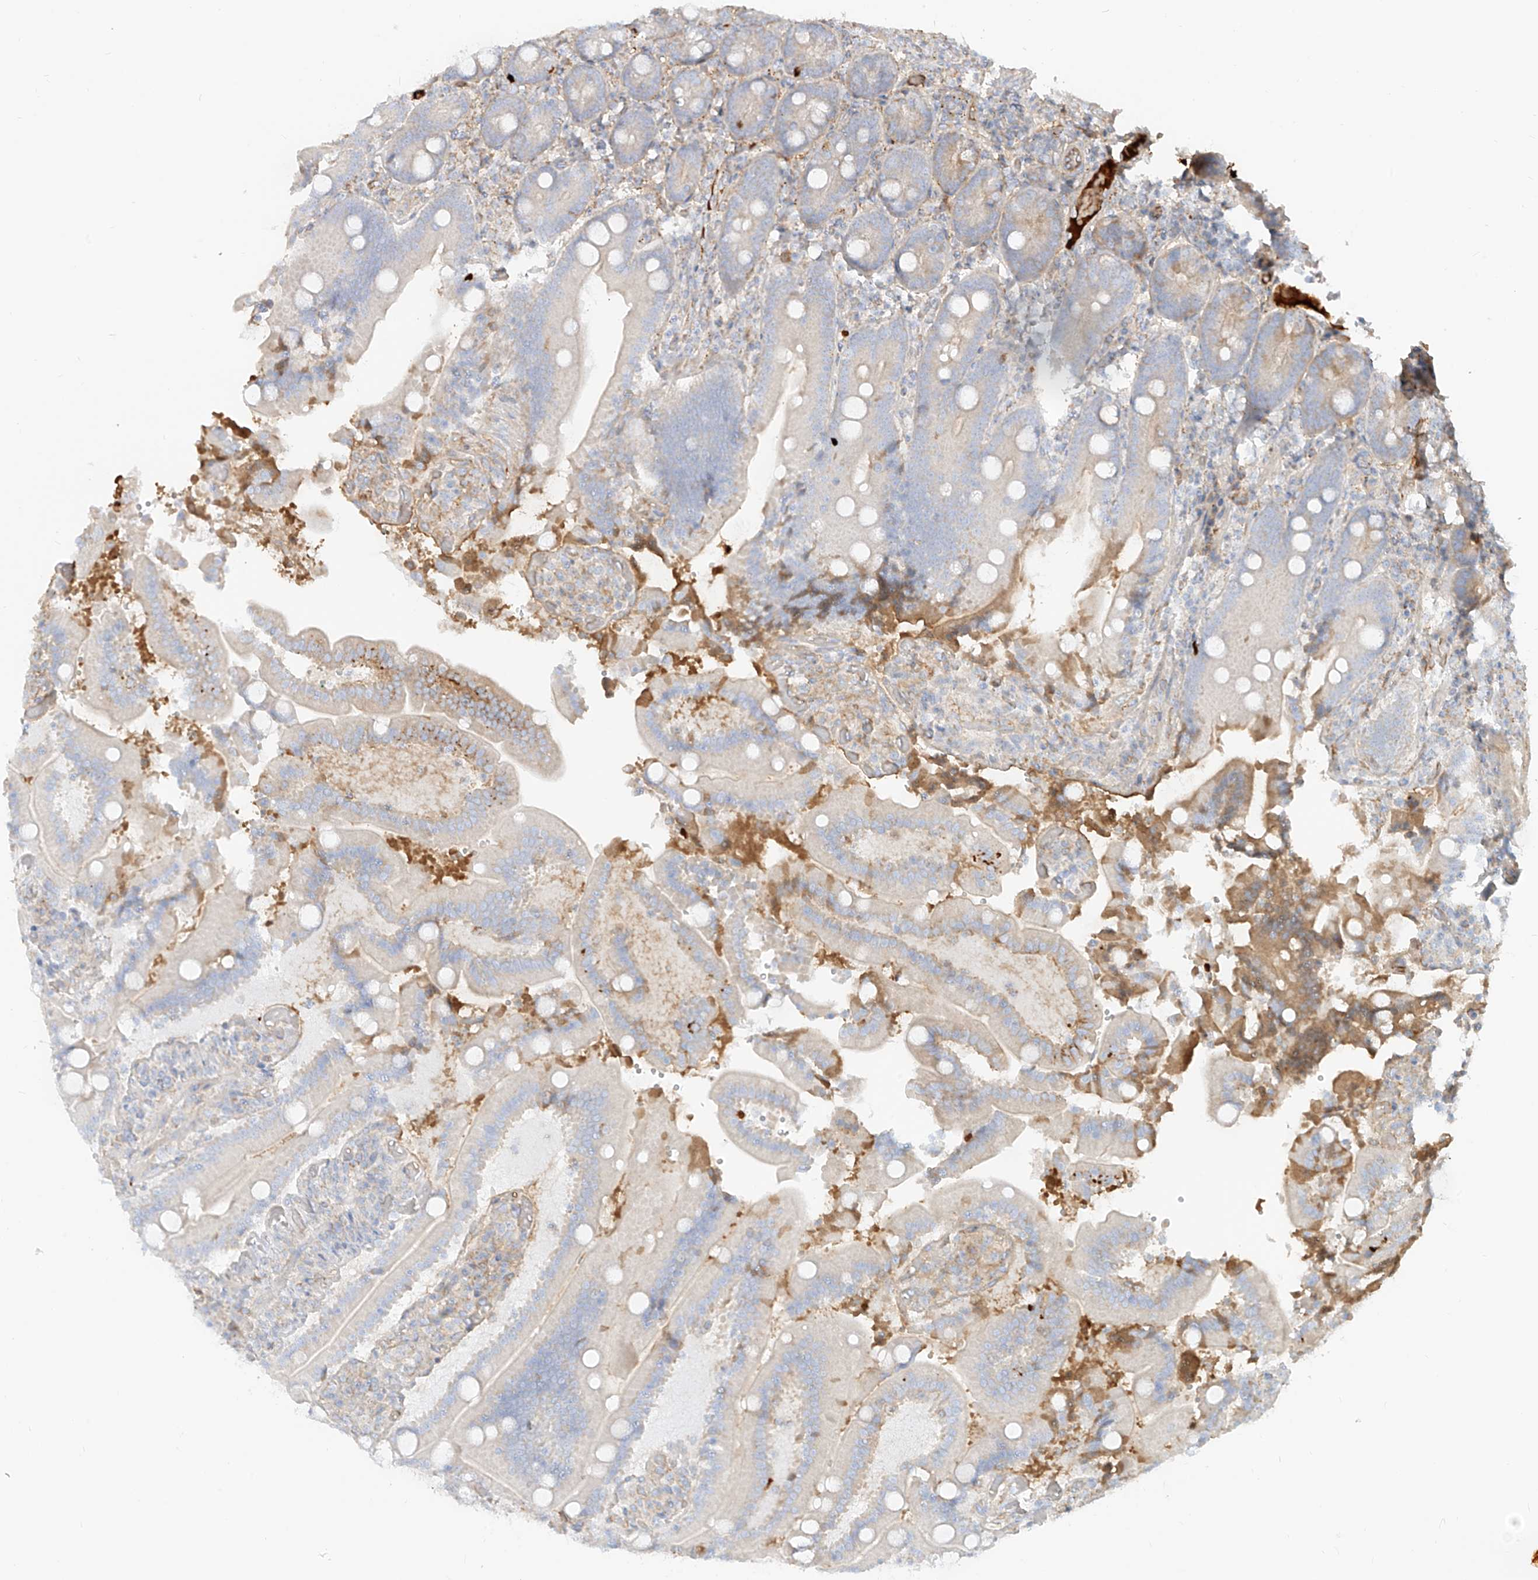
{"staining": {"intensity": "moderate", "quantity": "<25%", "location": "cytoplasmic/membranous"}, "tissue": "duodenum", "cell_type": "Glandular cells", "image_type": "normal", "snomed": [{"axis": "morphology", "description": "Normal tissue, NOS"}, {"axis": "topography", "description": "Duodenum"}], "caption": "Unremarkable duodenum exhibits moderate cytoplasmic/membranous staining in about <25% of glandular cells, visualized by immunohistochemistry. (DAB (3,3'-diaminobenzidine) = brown stain, brightfield microscopy at high magnification).", "gene": "OCSTAMP", "patient": {"sex": "female", "age": 62}}